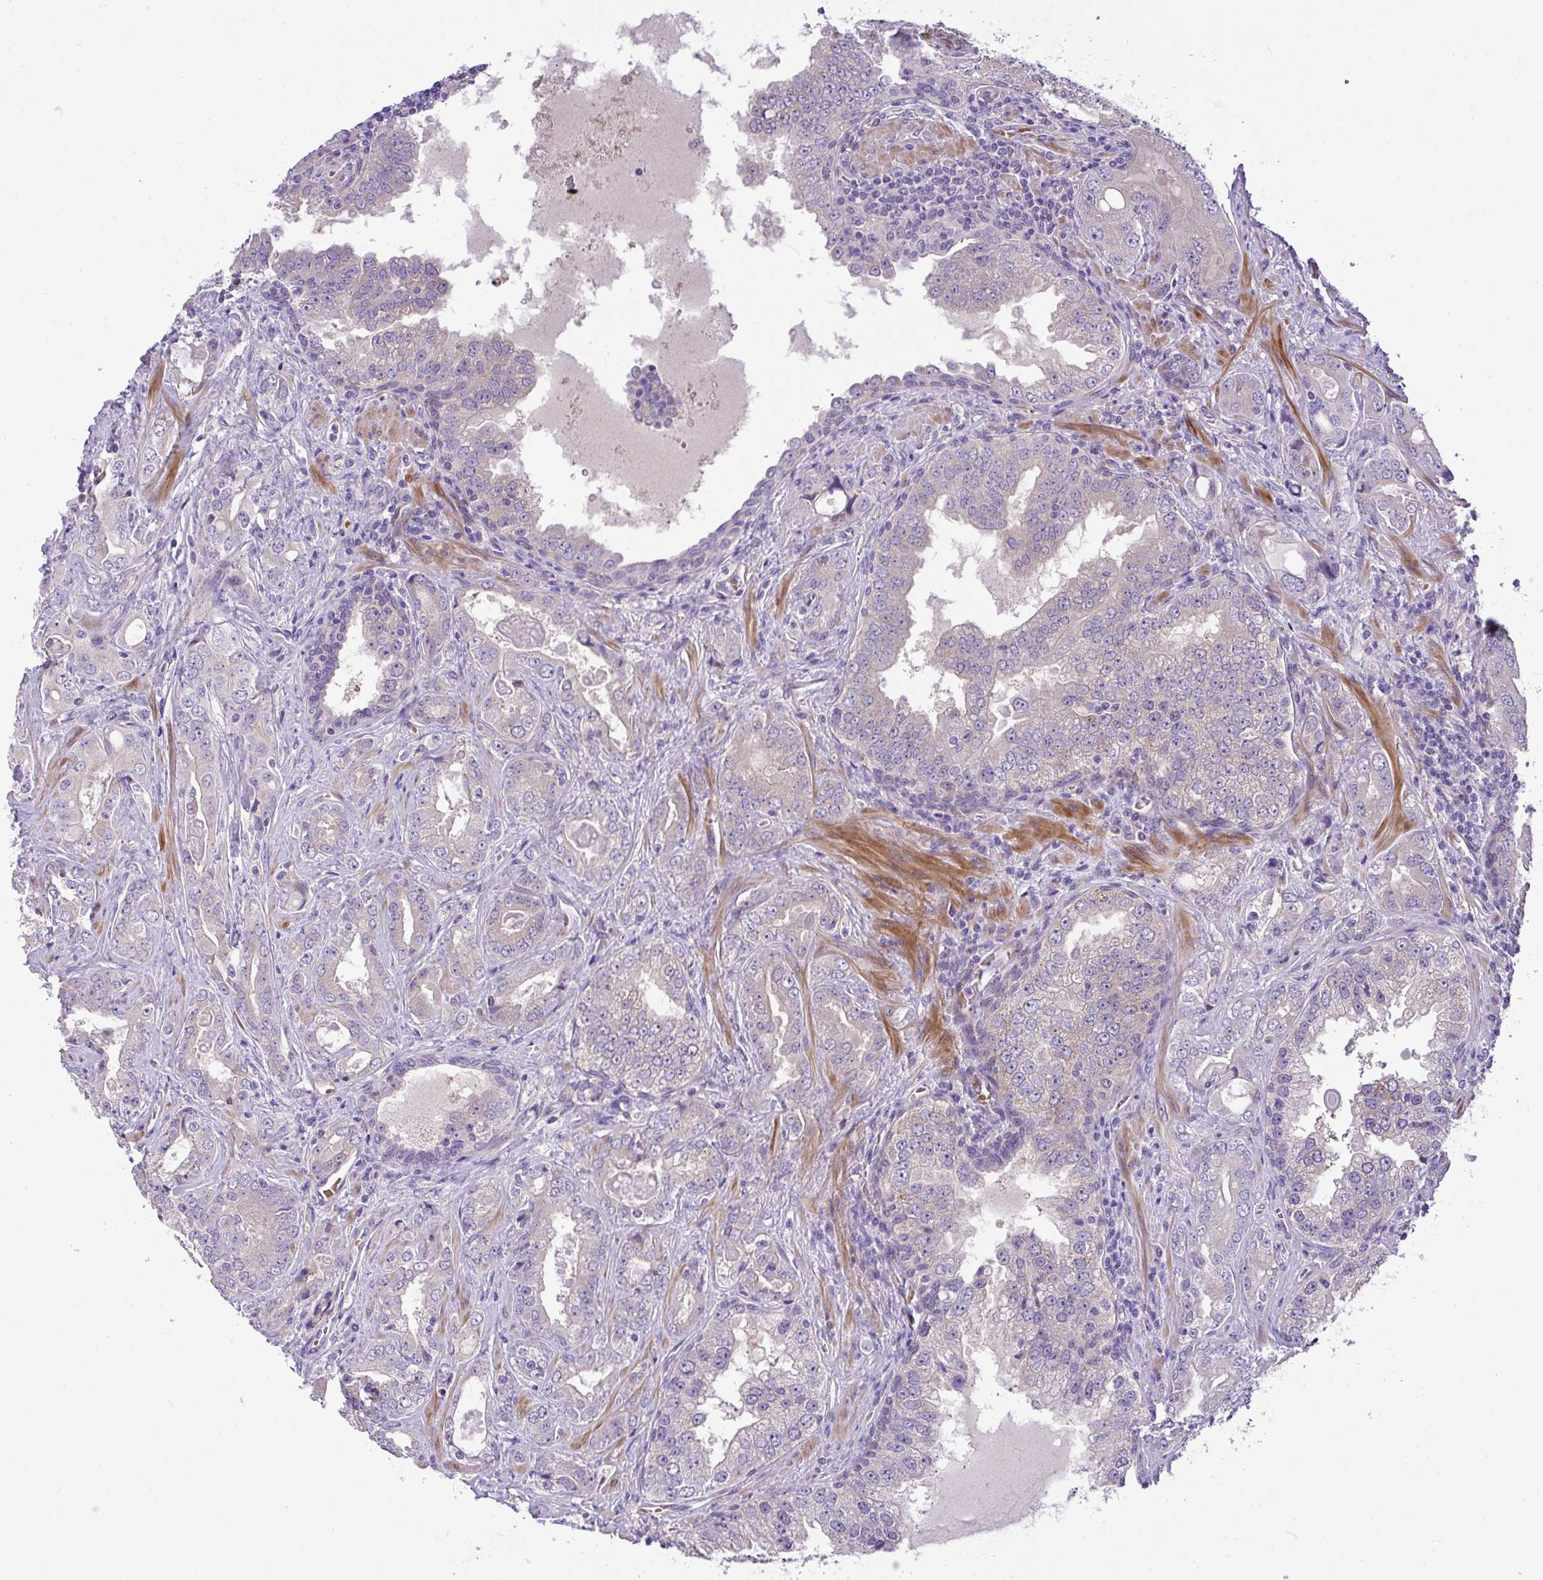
{"staining": {"intensity": "negative", "quantity": "none", "location": "none"}, "tissue": "prostate cancer", "cell_type": "Tumor cells", "image_type": "cancer", "snomed": [{"axis": "morphology", "description": "Adenocarcinoma, High grade"}, {"axis": "topography", "description": "Prostate"}], "caption": "Prostate cancer (adenocarcinoma (high-grade)) was stained to show a protein in brown. There is no significant staining in tumor cells.", "gene": "MOCS1", "patient": {"sex": "male", "age": 67}}